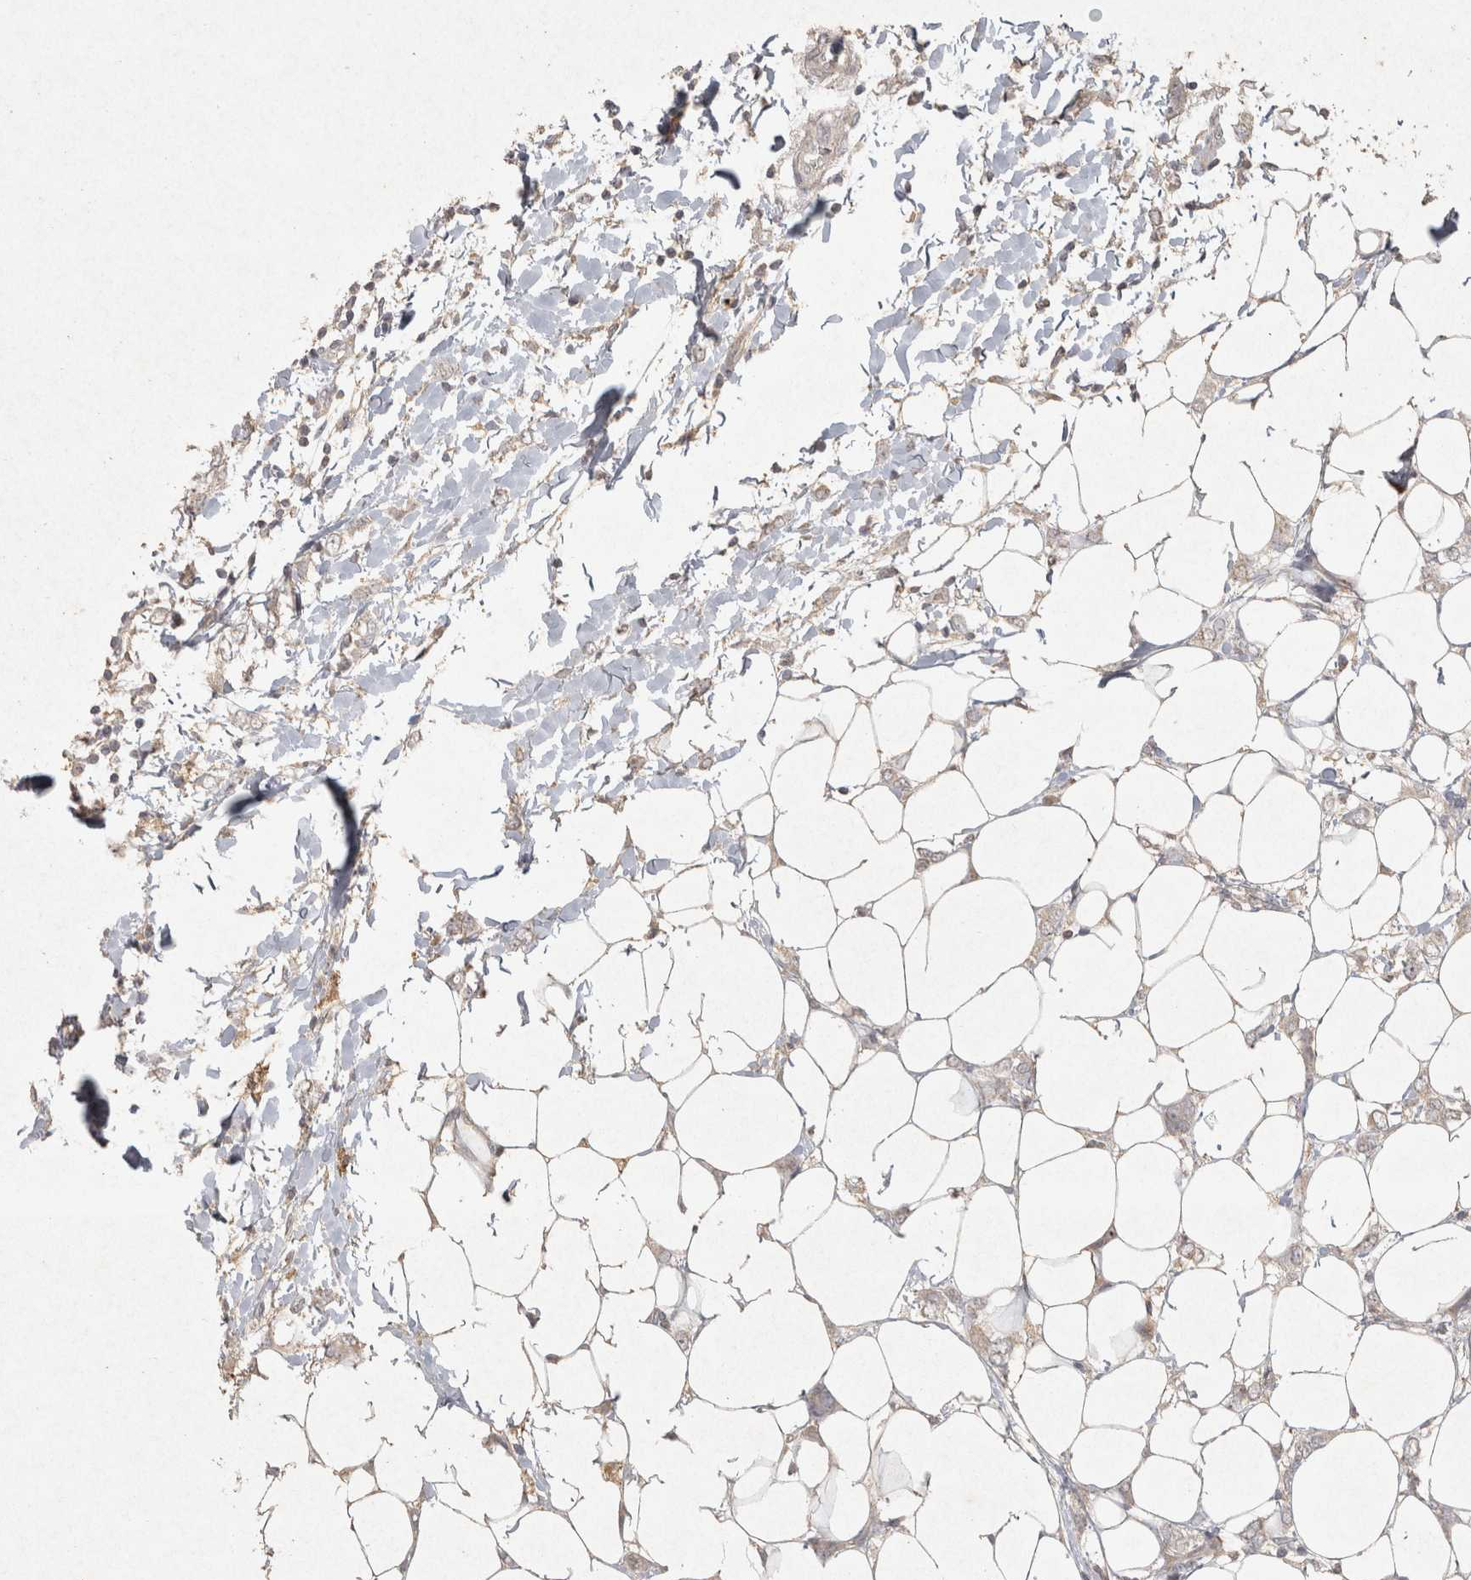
{"staining": {"intensity": "weak", "quantity": "<25%", "location": "cytoplasmic/membranous"}, "tissue": "breast cancer", "cell_type": "Tumor cells", "image_type": "cancer", "snomed": [{"axis": "morphology", "description": "Normal tissue, NOS"}, {"axis": "morphology", "description": "Lobular carcinoma"}, {"axis": "topography", "description": "Breast"}], "caption": "Human breast lobular carcinoma stained for a protein using immunohistochemistry (IHC) displays no expression in tumor cells.", "gene": "OSTN", "patient": {"sex": "female", "age": 47}}